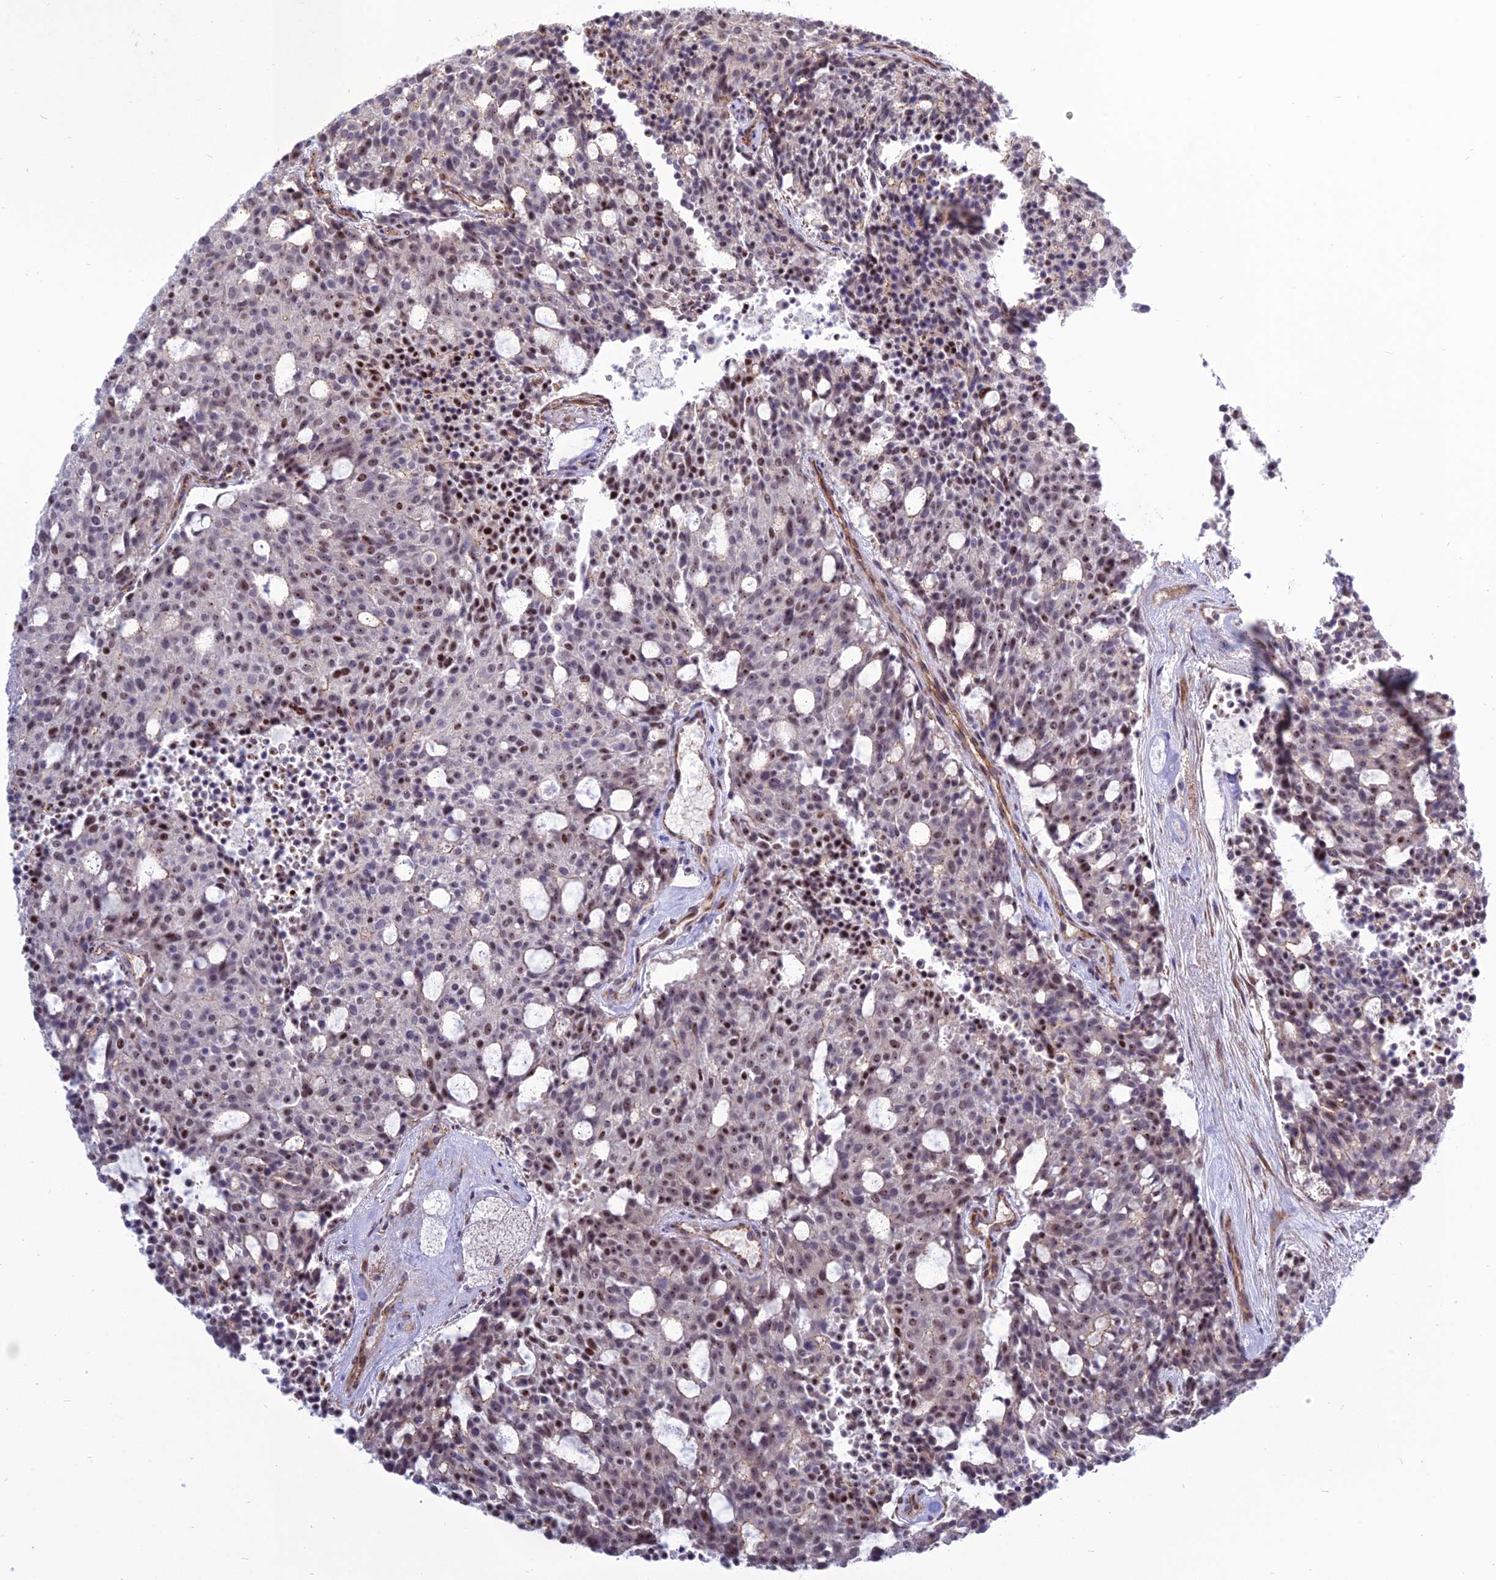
{"staining": {"intensity": "weak", "quantity": "25%-75%", "location": "nuclear"}, "tissue": "carcinoid", "cell_type": "Tumor cells", "image_type": "cancer", "snomed": [{"axis": "morphology", "description": "Carcinoid, malignant, NOS"}, {"axis": "topography", "description": "Pancreas"}], "caption": "Immunohistochemical staining of human carcinoid (malignant) demonstrates low levels of weak nuclear protein expression in about 25%-75% of tumor cells. (IHC, brightfield microscopy, high magnification).", "gene": "TSPYL2", "patient": {"sex": "female", "age": 54}}